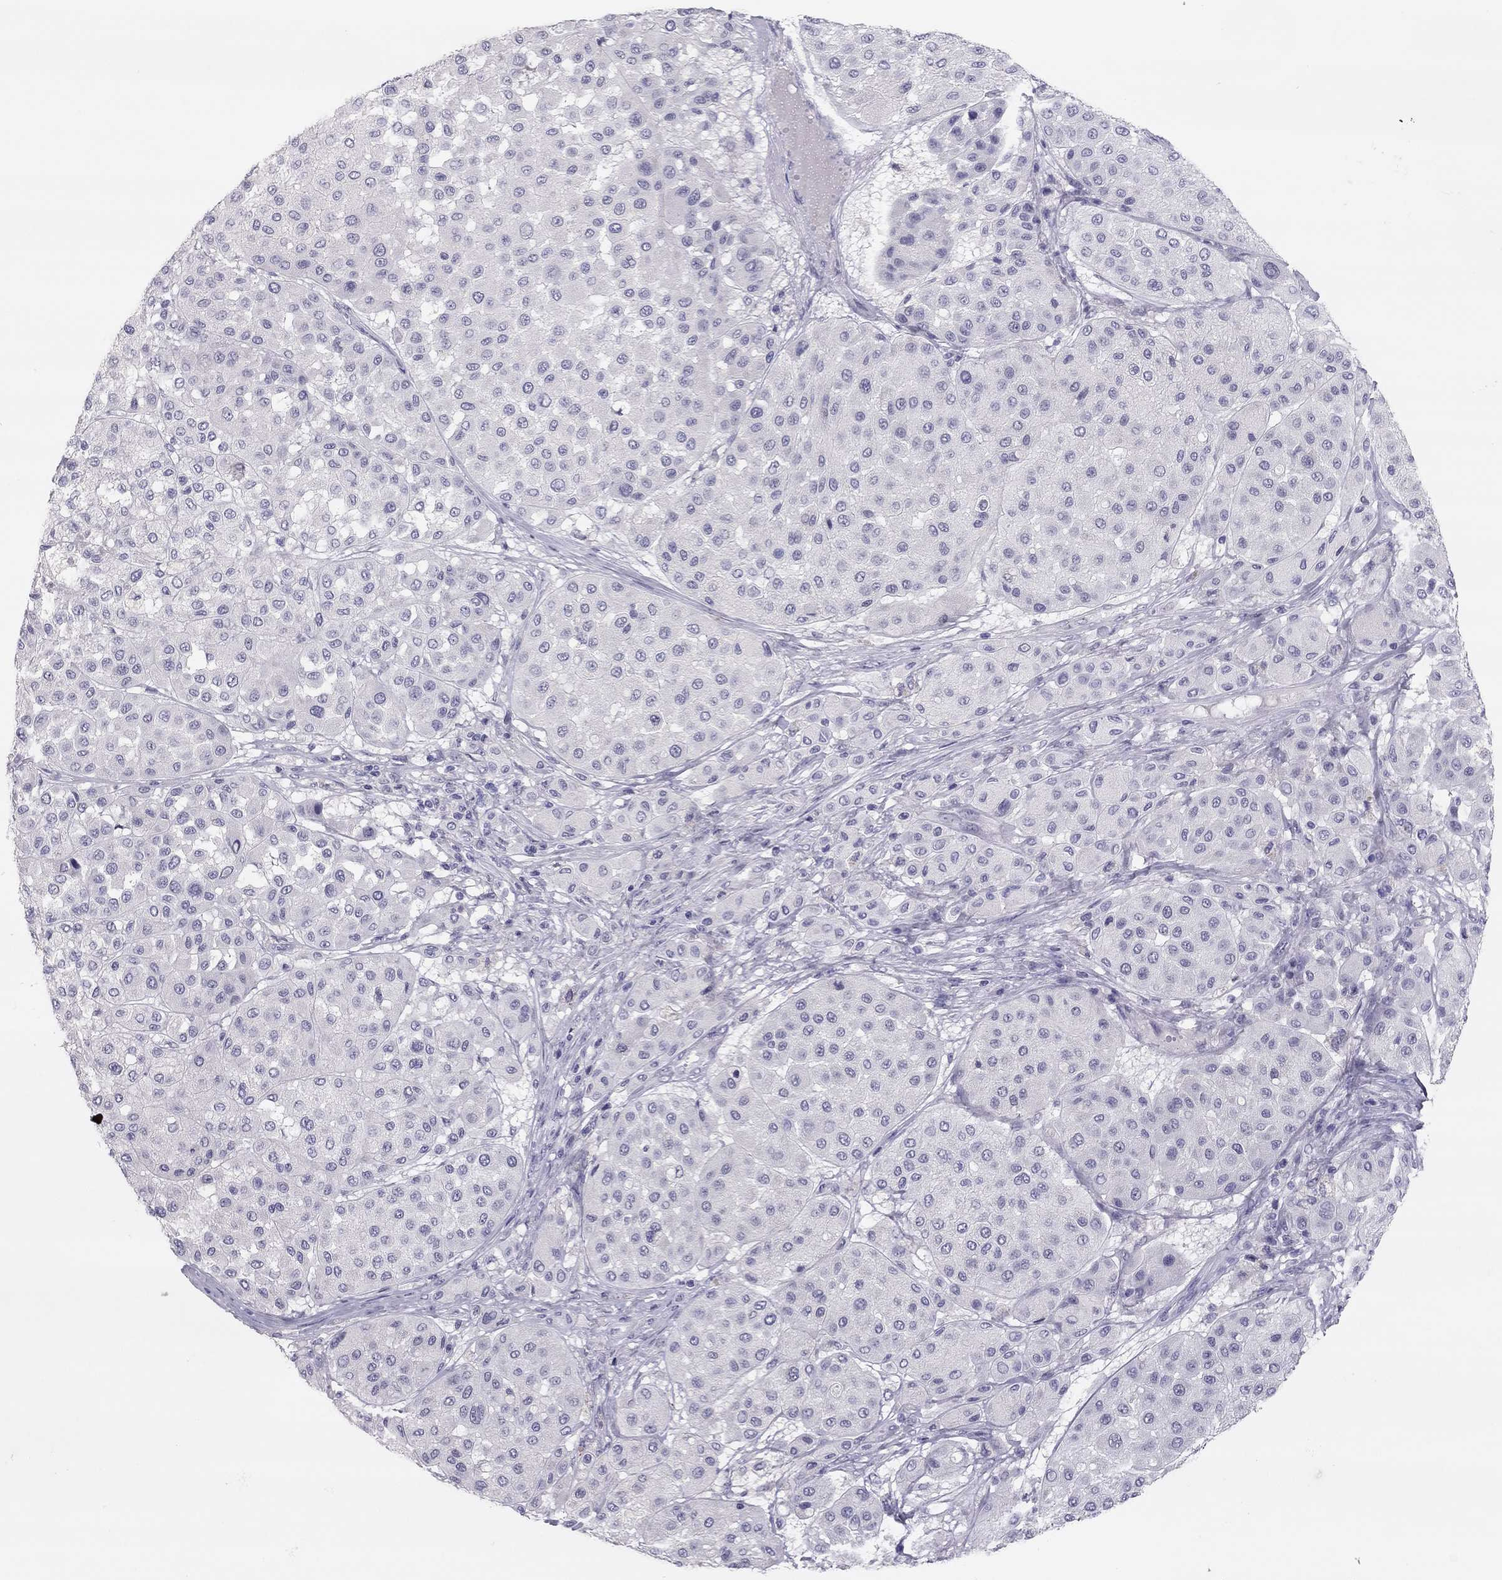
{"staining": {"intensity": "negative", "quantity": "none", "location": "none"}, "tissue": "melanoma", "cell_type": "Tumor cells", "image_type": "cancer", "snomed": [{"axis": "morphology", "description": "Malignant melanoma, Metastatic site"}, {"axis": "topography", "description": "Smooth muscle"}], "caption": "Tumor cells show no significant protein staining in malignant melanoma (metastatic site). (Brightfield microscopy of DAB (3,3'-diaminobenzidine) IHC at high magnification).", "gene": "ADORA2A", "patient": {"sex": "male", "age": 41}}